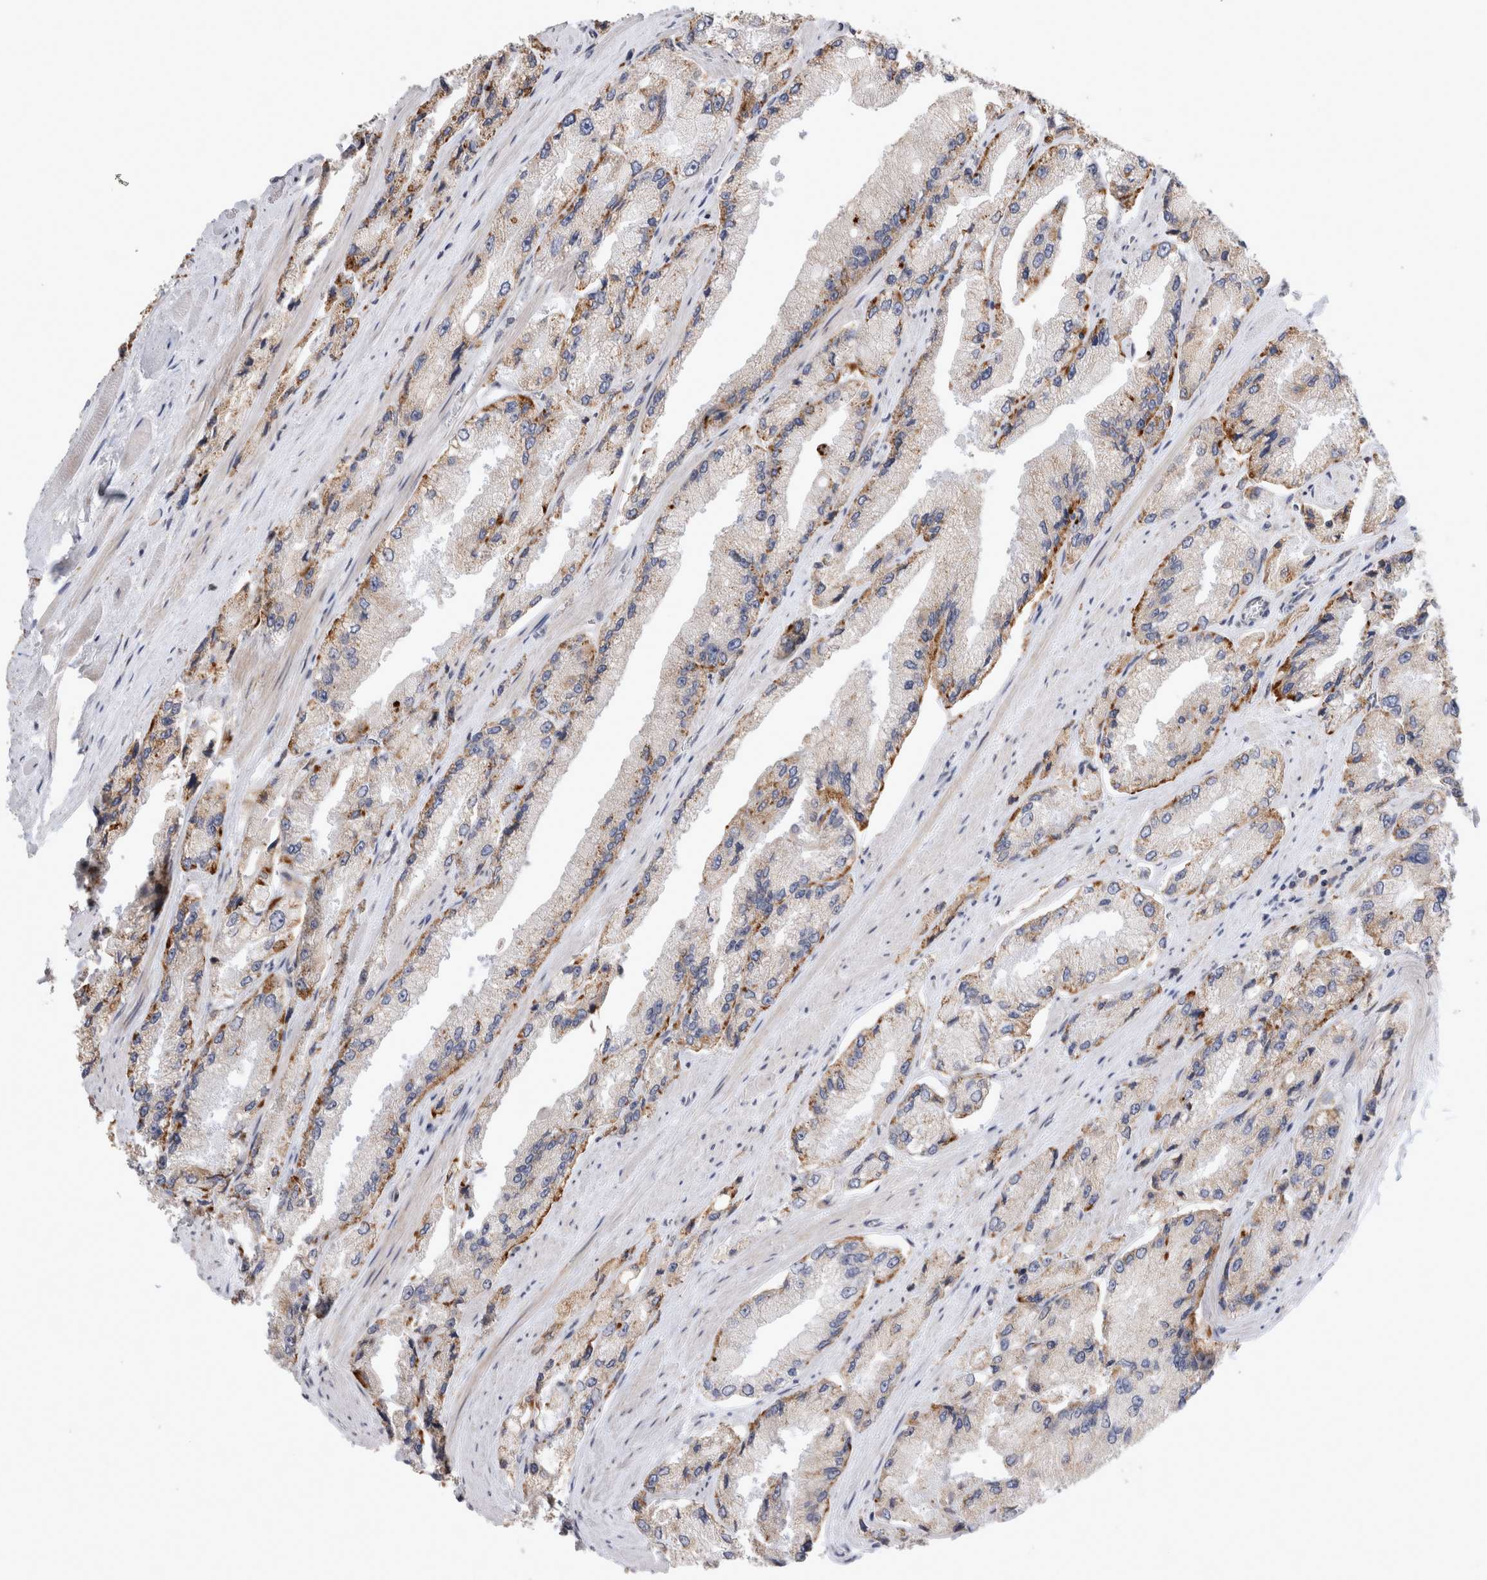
{"staining": {"intensity": "moderate", "quantity": "<25%", "location": "cytoplasmic/membranous"}, "tissue": "prostate cancer", "cell_type": "Tumor cells", "image_type": "cancer", "snomed": [{"axis": "morphology", "description": "Adenocarcinoma, High grade"}, {"axis": "topography", "description": "Prostate"}], "caption": "The immunohistochemical stain shows moderate cytoplasmic/membranous staining in tumor cells of prostate cancer (high-grade adenocarcinoma) tissue.", "gene": "TRMT9B", "patient": {"sex": "male", "age": 58}}